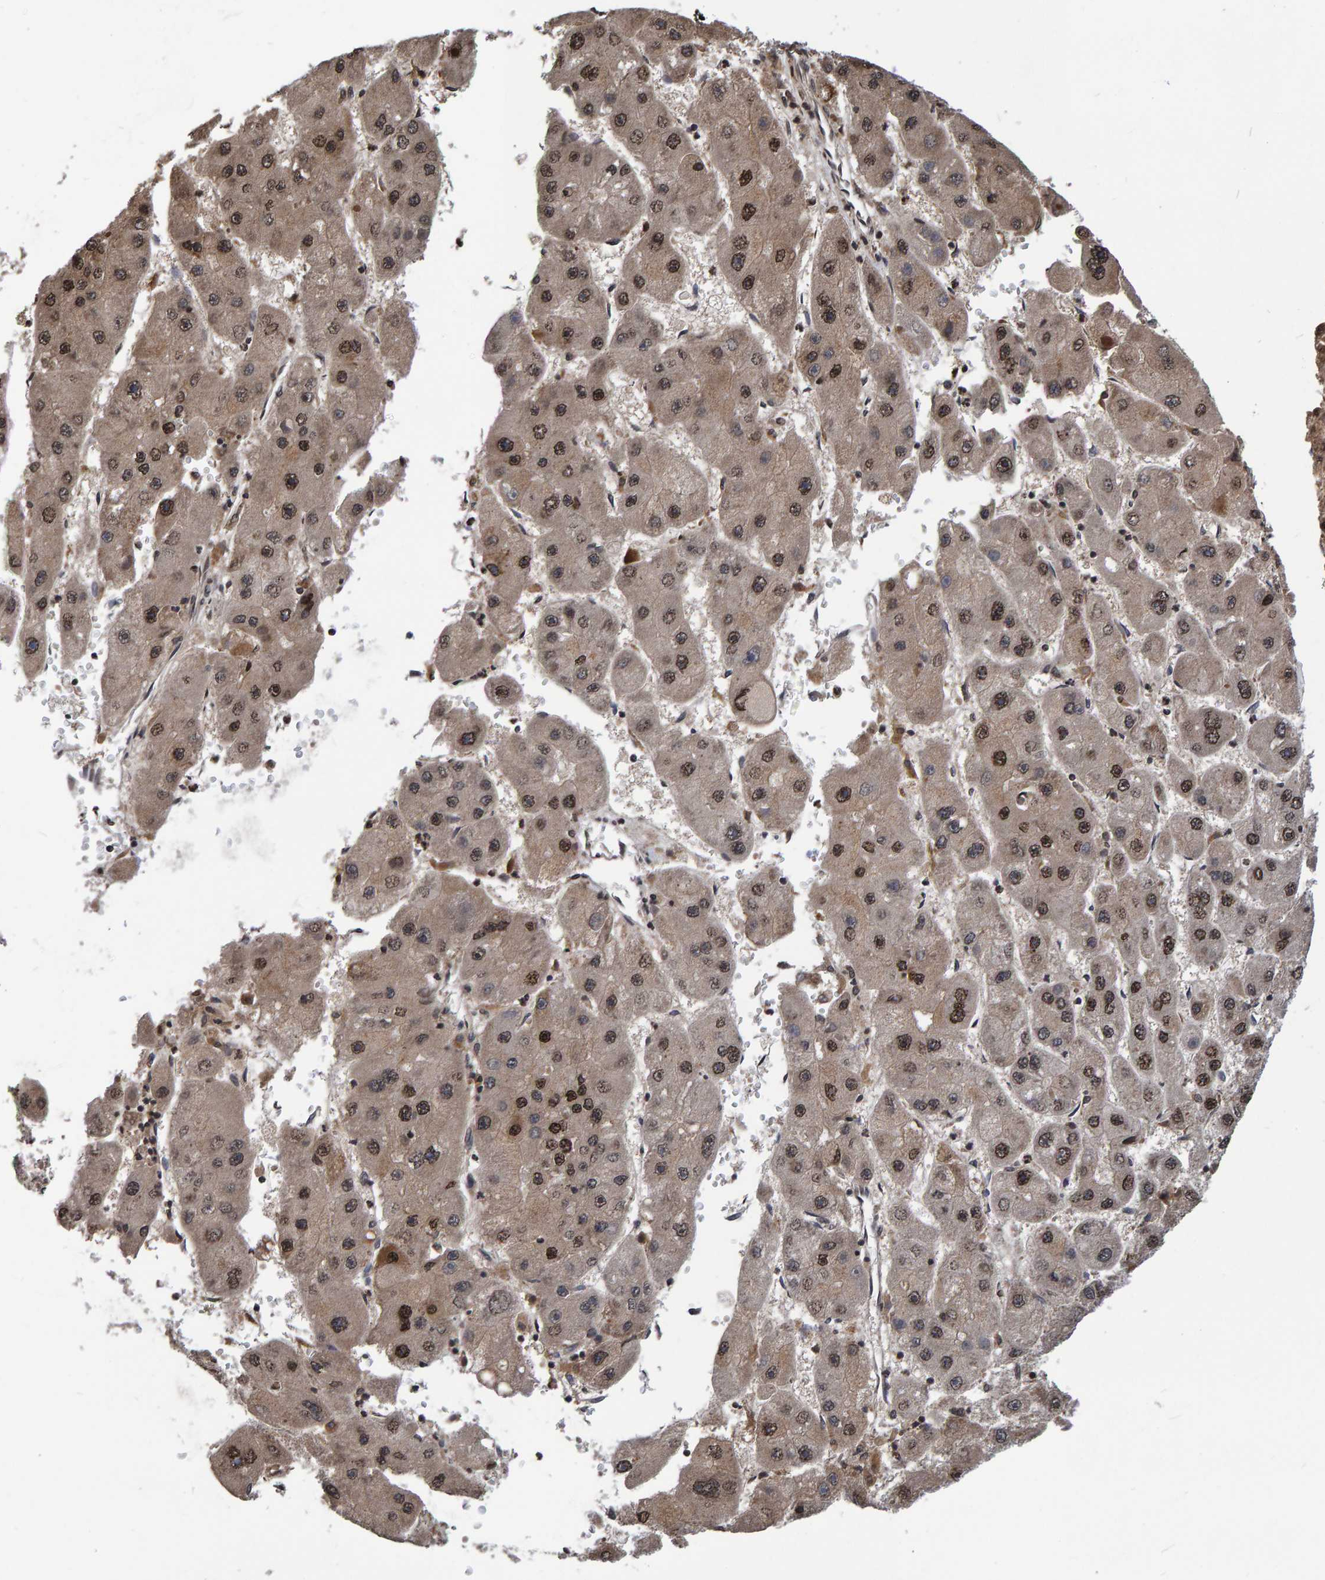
{"staining": {"intensity": "moderate", "quantity": ">75%", "location": "nuclear"}, "tissue": "liver cancer", "cell_type": "Tumor cells", "image_type": "cancer", "snomed": [{"axis": "morphology", "description": "Carcinoma, Hepatocellular, NOS"}, {"axis": "topography", "description": "Liver"}], "caption": "A brown stain highlights moderate nuclear positivity of a protein in human liver cancer (hepatocellular carcinoma) tumor cells.", "gene": "GAB2", "patient": {"sex": "female", "age": 61}}